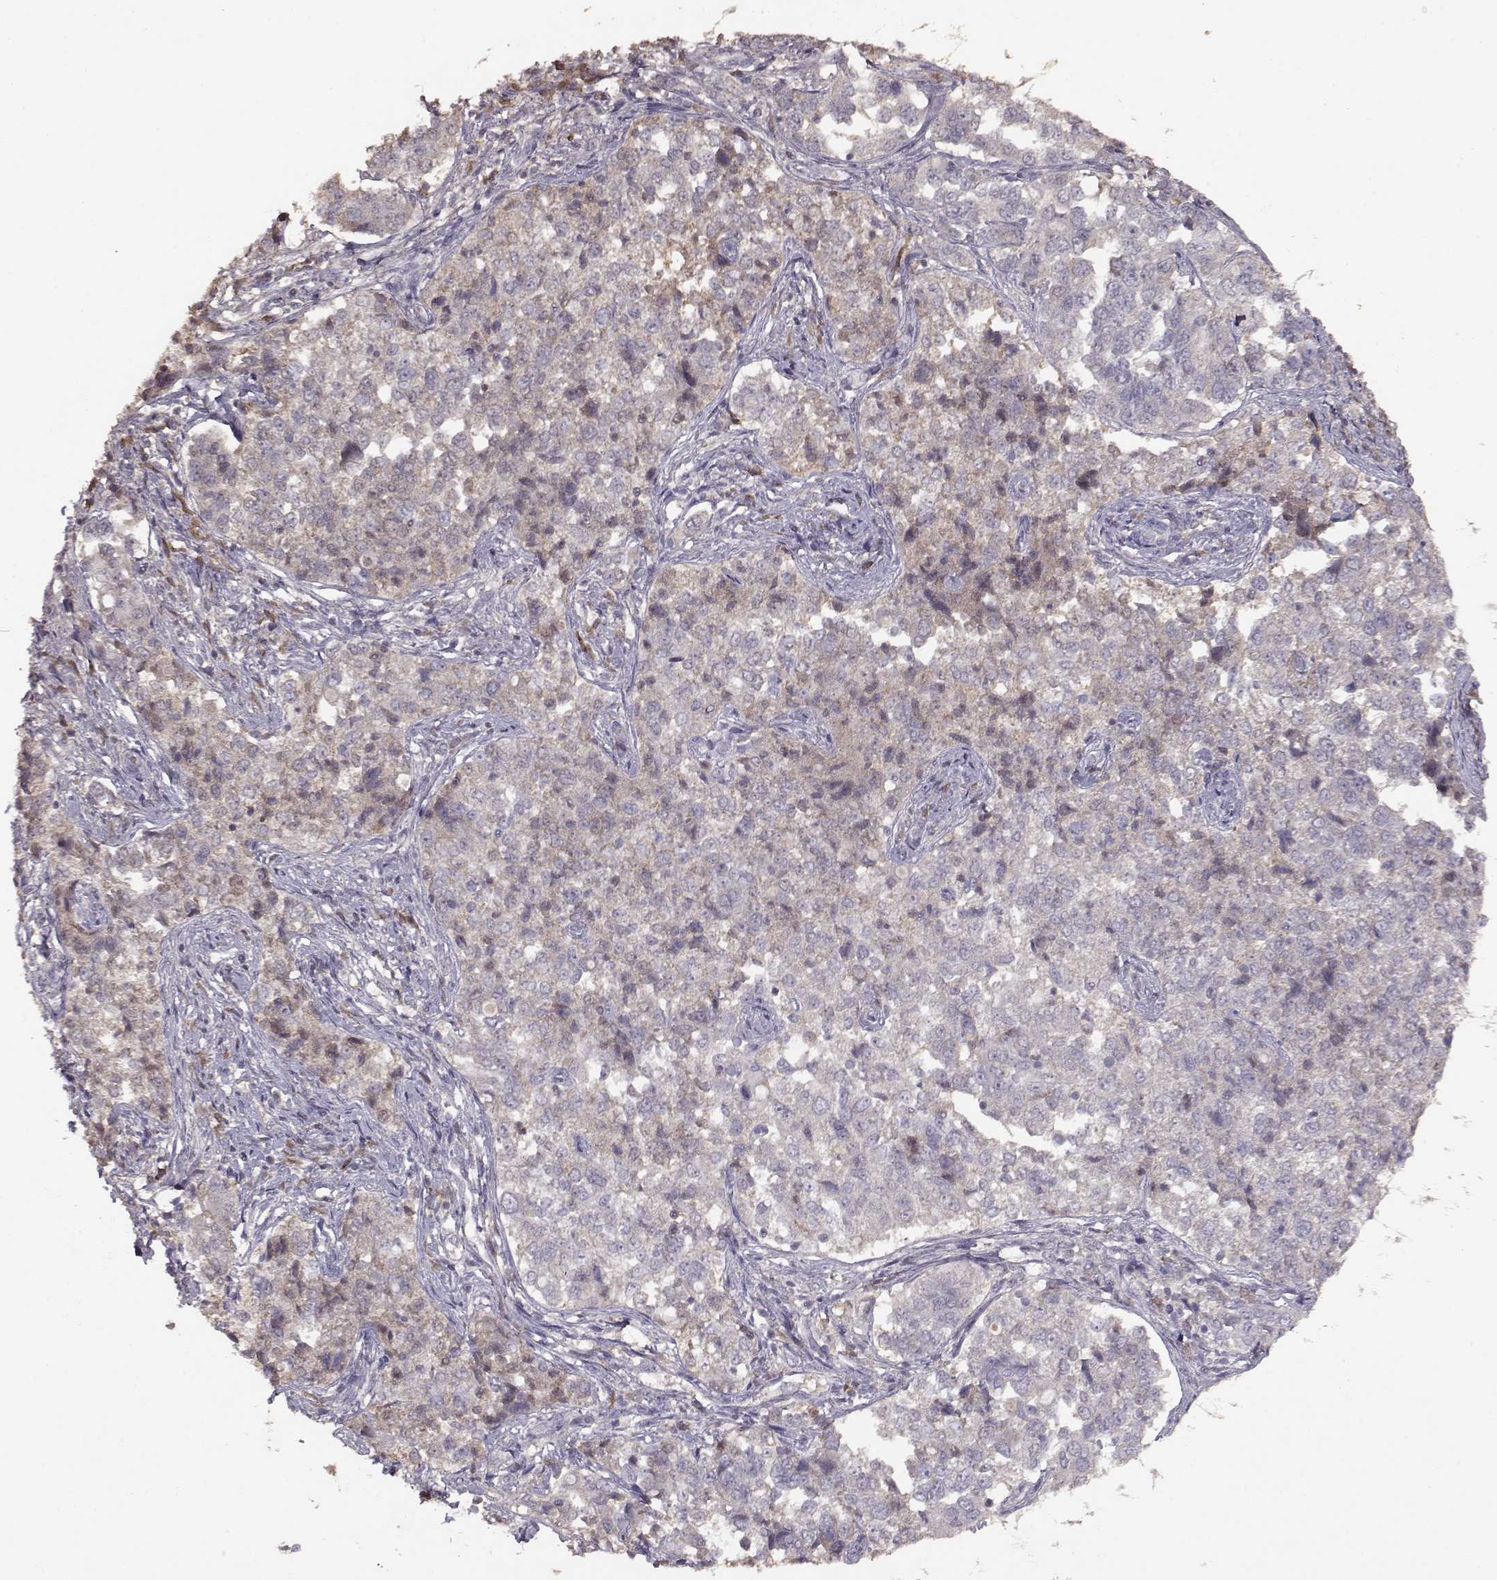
{"staining": {"intensity": "negative", "quantity": "none", "location": "none"}, "tissue": "endometrial cancer", "cell_type": "Tumor cells", "image_type": "cancer", "snomed": [{"axis": "morphology", "description": "Adenocarcinoma, NOS"}, {"axis": "topography", "description": "Endometrium"}], "caption": "An image of endometrial cancer (adenocarcinoma) stained for a protein exhibits no brown staining in tumor cells.", "gene": "PMCH", "patient": {"sex": "female", "age": 43}}